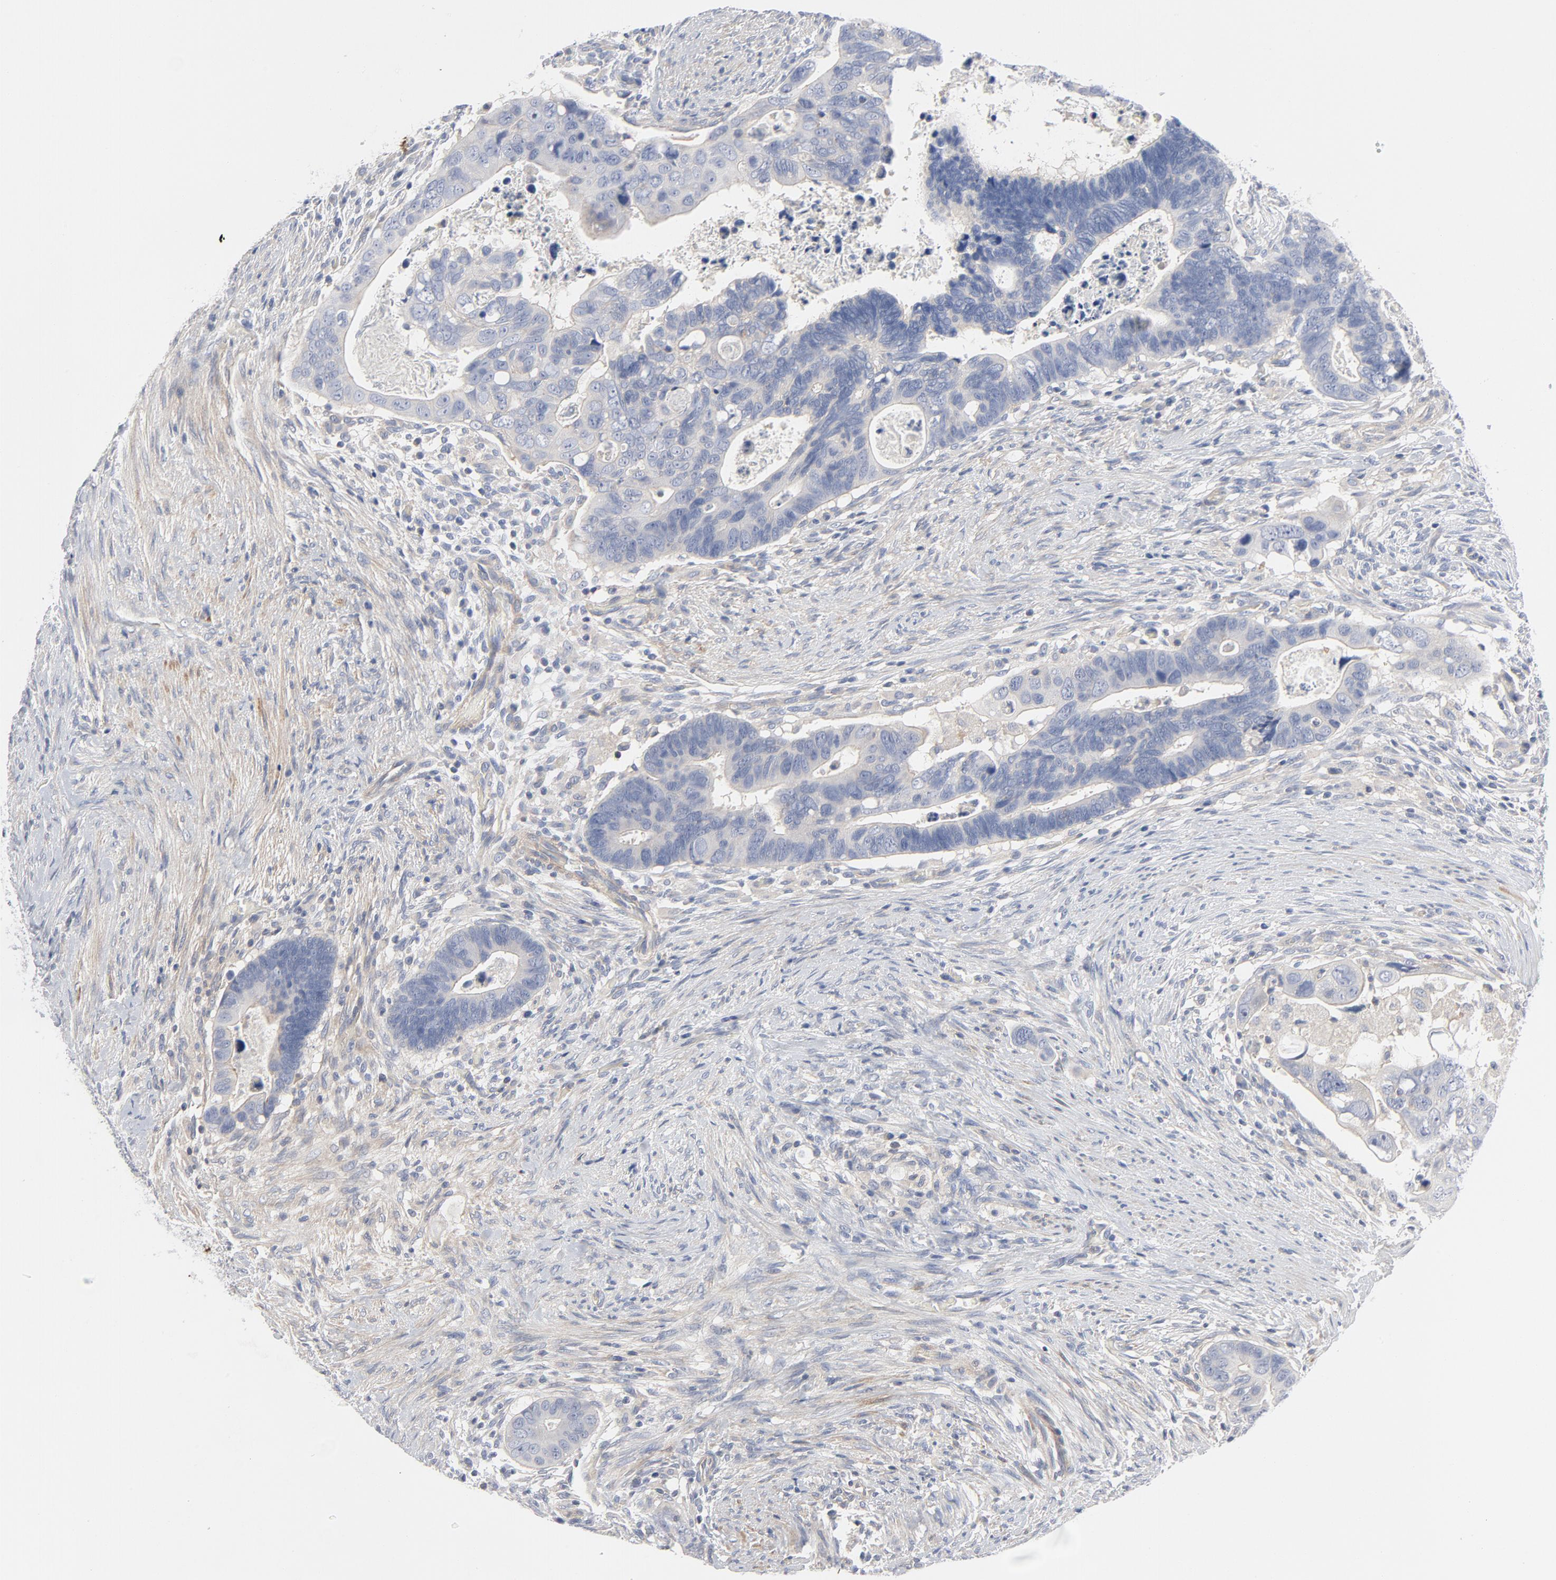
{"staining": {"intensity": "negative", "quantity": "none", "location": "none"}, "tissue": "colorectal cancer", "cell_type": "Tumor cells", "image_type": "cancer", "snomed": [{"axis": "morphology", "description": "Adenocarcinoma, NOS"}, {"axis": "topography", "description": "Rectum"}], "caption": "This is an IHC photomicrograph of colorectal cancer. There is no expression in tumor cells.", "gene": "ROCK1", "patient": {"sex": "male", "age": 53}}